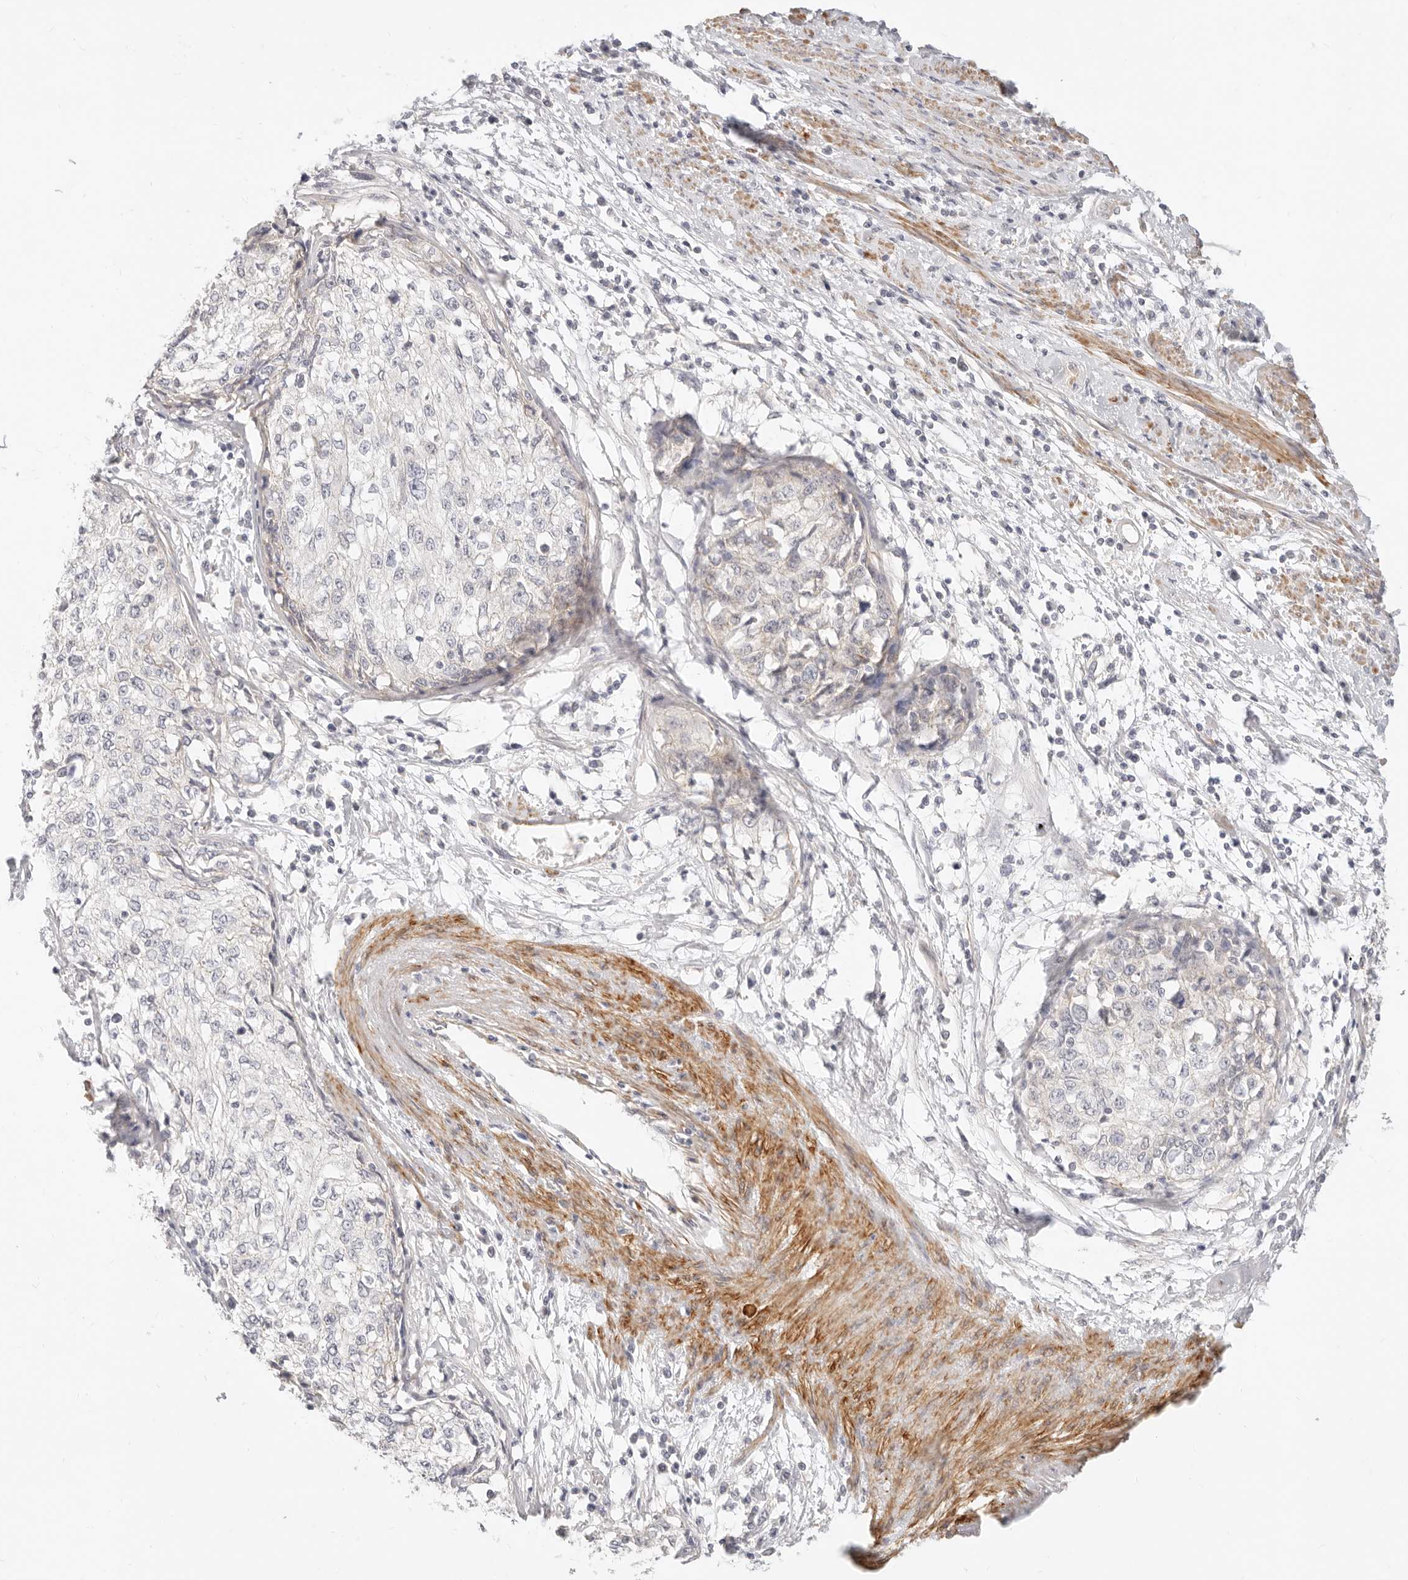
{"staining": {"intensity": "negative", "quantity": "none", "location": "none"}, "tissue": "cervical cancer", "cell_type": "Tumor cells", "image_type": "cancer", "snomed": [{"axis": "morphology", "description": "Squamous cell carcinoma, NOS"}, {"axis": "topography", "description": "Cervix"}], "caption": "Immunohistochemistry image of human squamous cell carcinoma (cervical) stained for a protein (brown), which demonstrates no expression in tumor cells.", "gene": "UBXN10", "patient": {"sex": "female", "age": 57}}